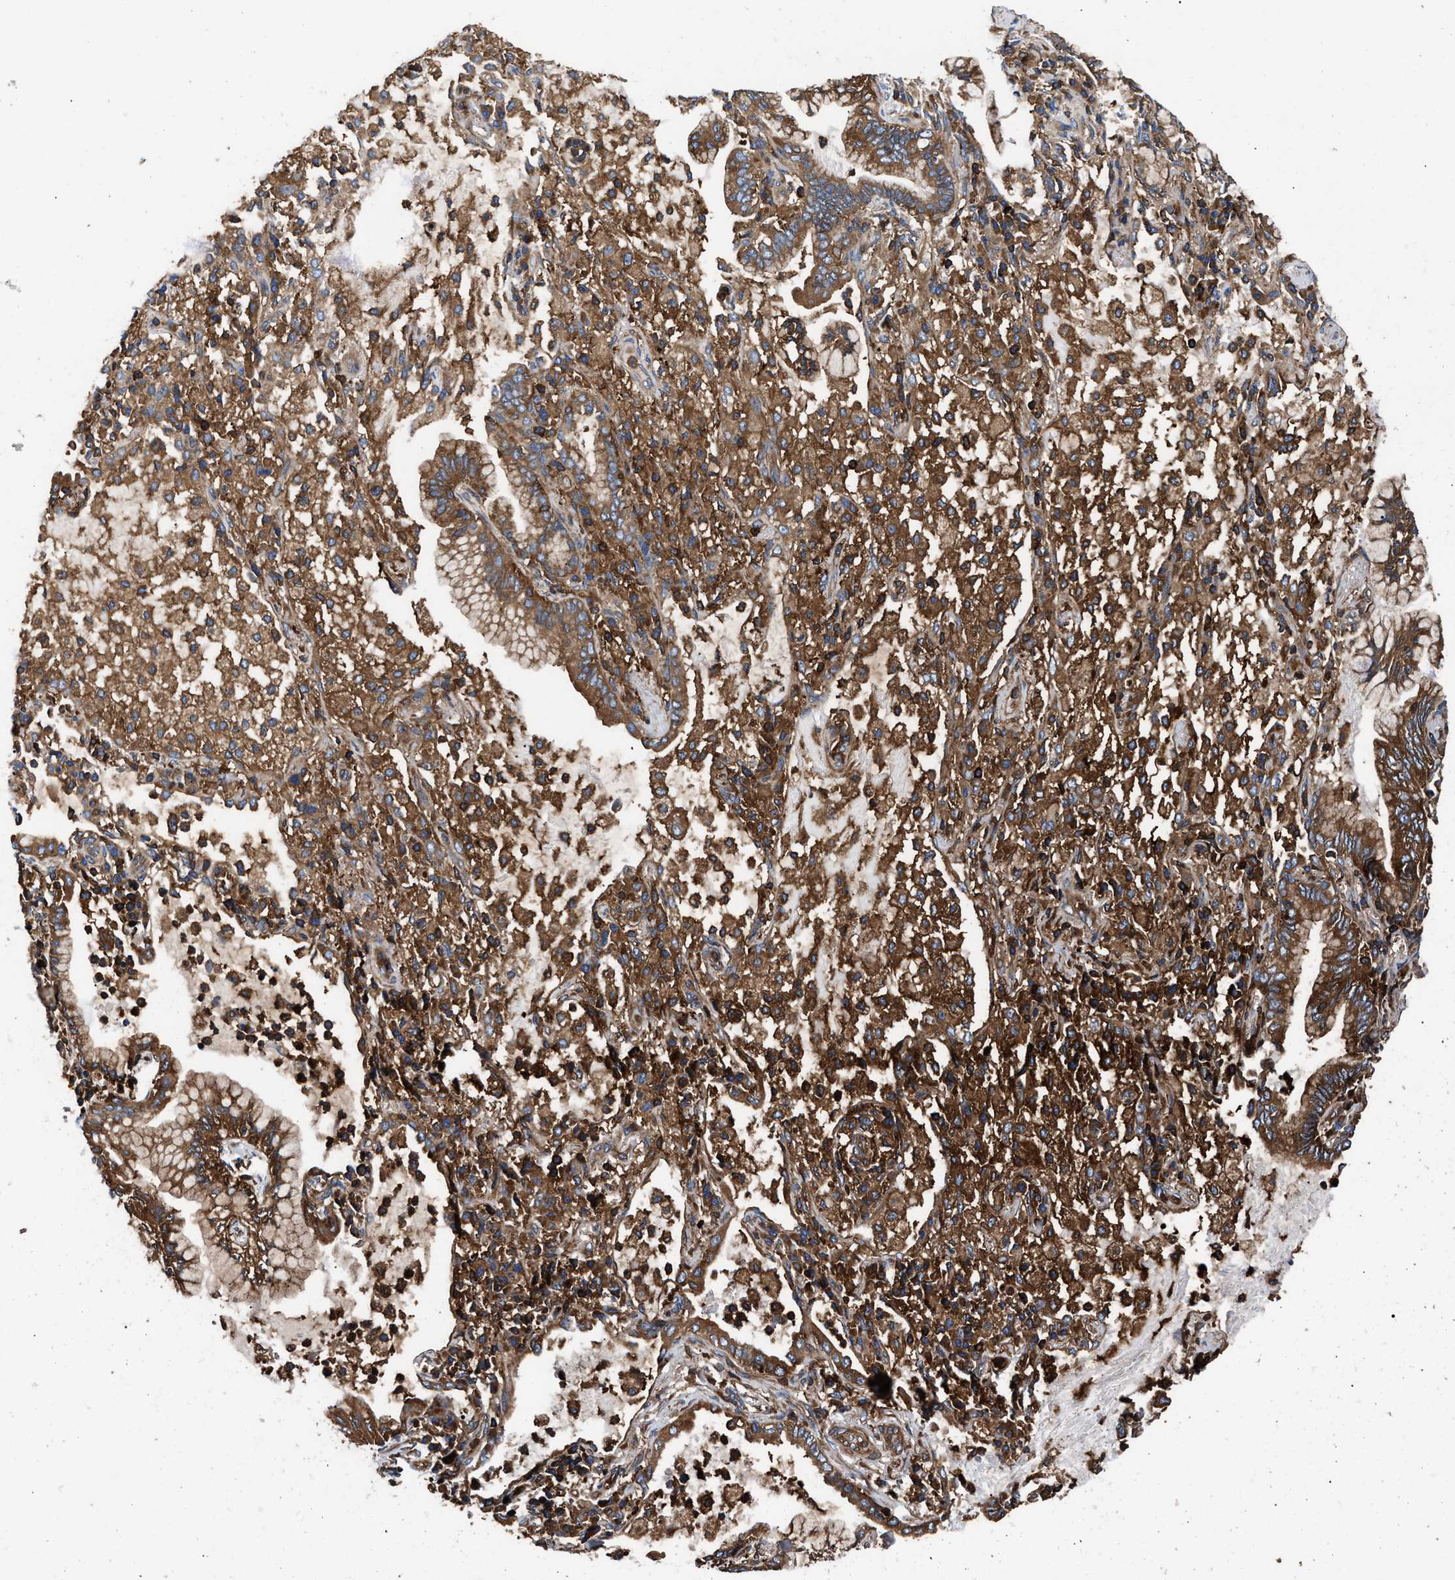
{"staining": {"intensity": "moderate", "quantity": ">75%", "location": "cytoplasmic/membranous"}, "tissue": "lung cancer", "cell_type": "Tumor cells", "image_type": "cancer", "snomed": [{"axis": "morphology", "description": "Adenocarcinoma, NOS"}, {"axis": "topography", "description": "Lung"}], "caption": "Immunohistochemical staining of lung adenocarcinoma shows moderate cytoplasmic/membranous protein staining in about >75% of tumor cells.", "gene": "KYAT1", "patient": {"sex": "female", "age": 70}}